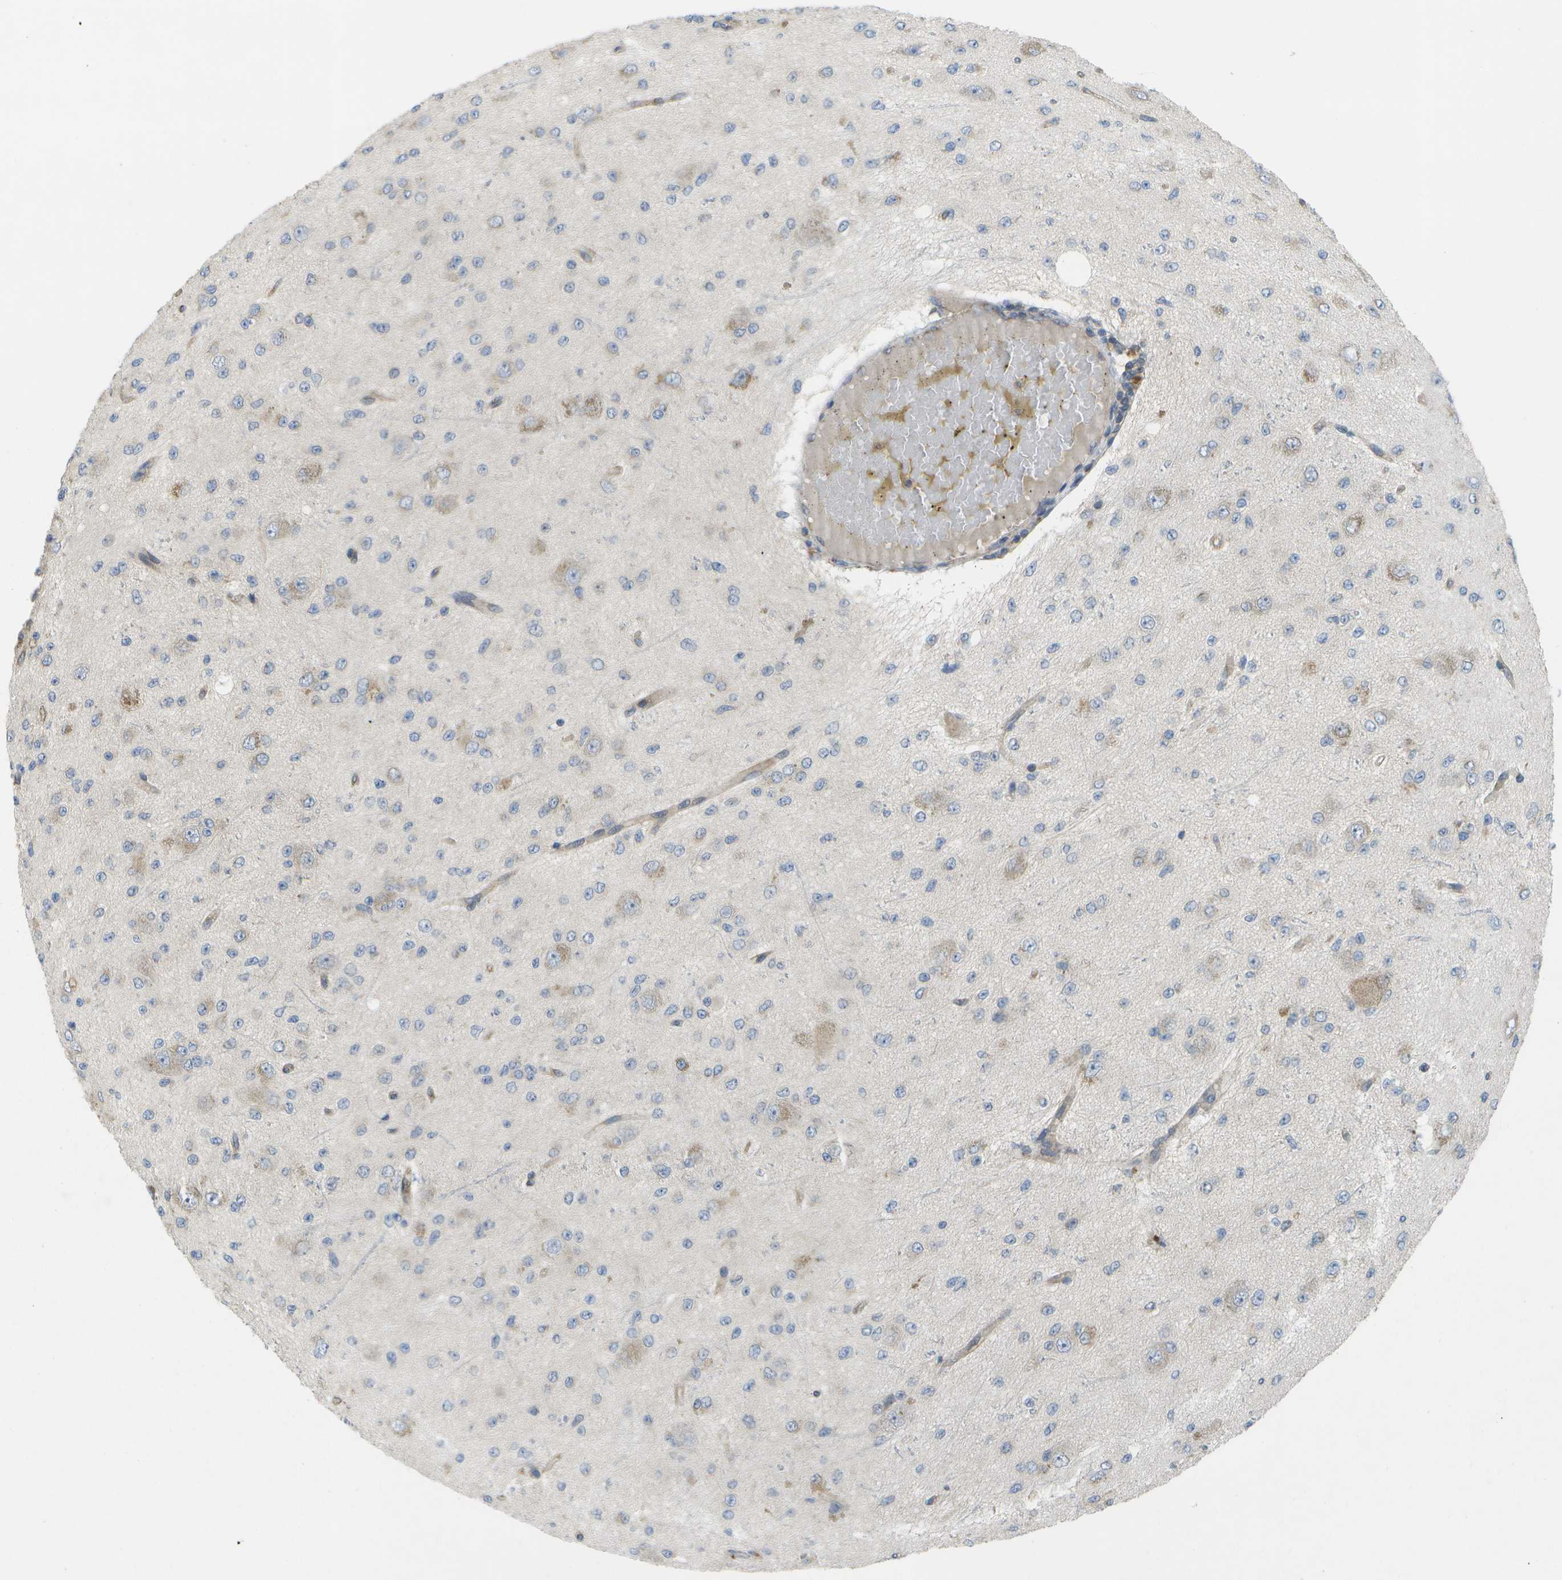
{"staining": {"intensity": "weak", "quantity": "<25%", "location": "cytoplasmic/membranous"}, "tissue": "glioma", "cell_type": "Tumor cells", "image_type": "cancer", "snomed": [{"axis": "morphology", "description": "Glioma, malignant, High grade"}, {"axis": "topography", "description": "pancreas cauda"}], "caption": "A histopathology image of human high-grade glioma (malignant) is negative for staining in tumor cells.", "gene": "DPM3", "patient": {"sex": "male", "age": 60}}